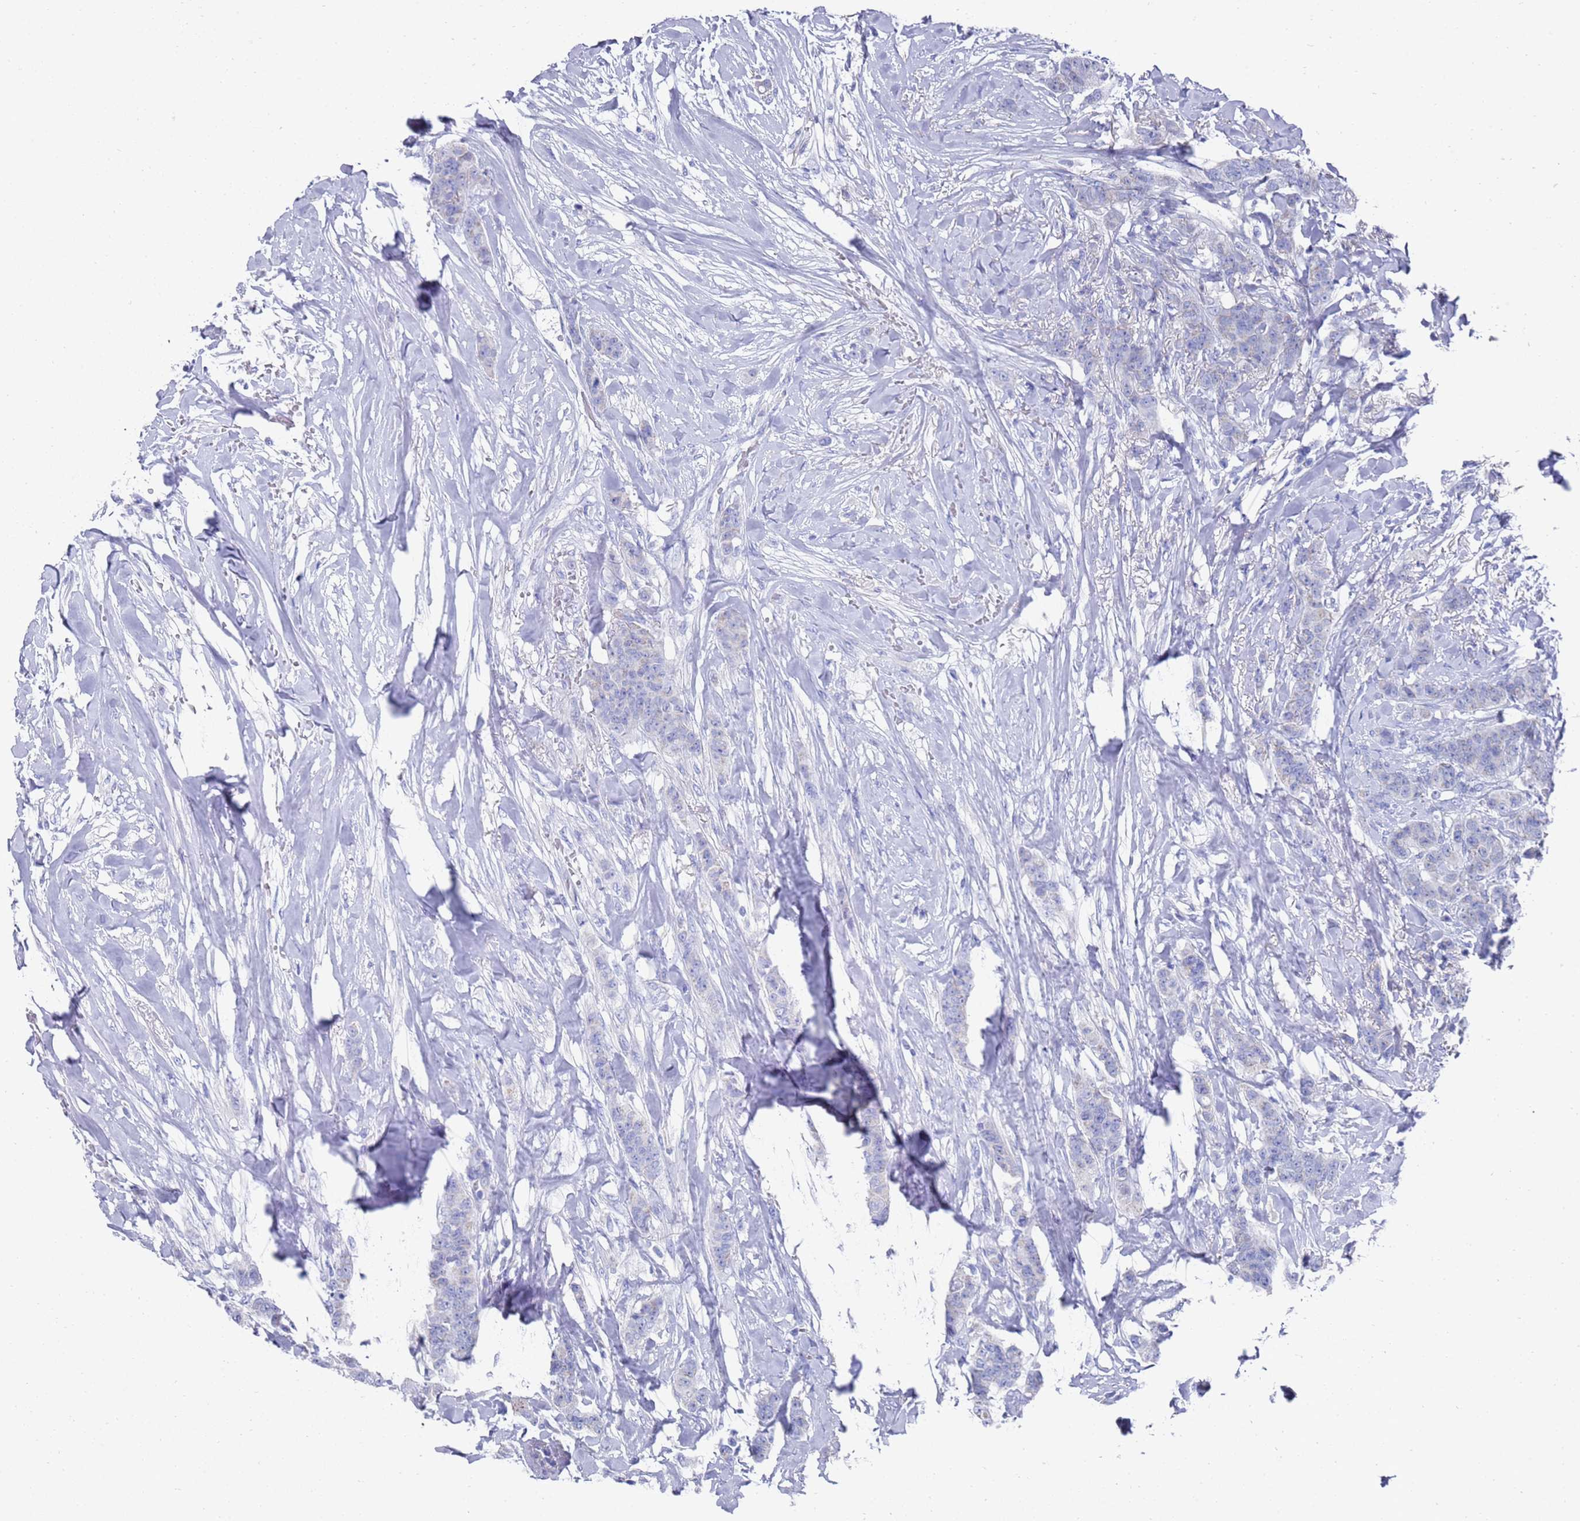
{"staining": {"intensity": "negative", "quantity": "none", "location": "none"}, "tissue": "breast cancer", "cell_type": "Tumor cells", "image_type": "cancer", "snomed": [{"axis": "morphology", "description": "Duct carcinoma"}, {"axis": "topography", "description": "Breast"}], "caption": "An image of infiltrating ductal carcinoma (breast) stained for a protein reveals no brown staining in tumor cells. The staining is performed using DAB brown chromogen with nuclei counter-stained in using hematoxylin.", "gene": "SCAPER", "patient": {"sex": "female", "age": 40}}